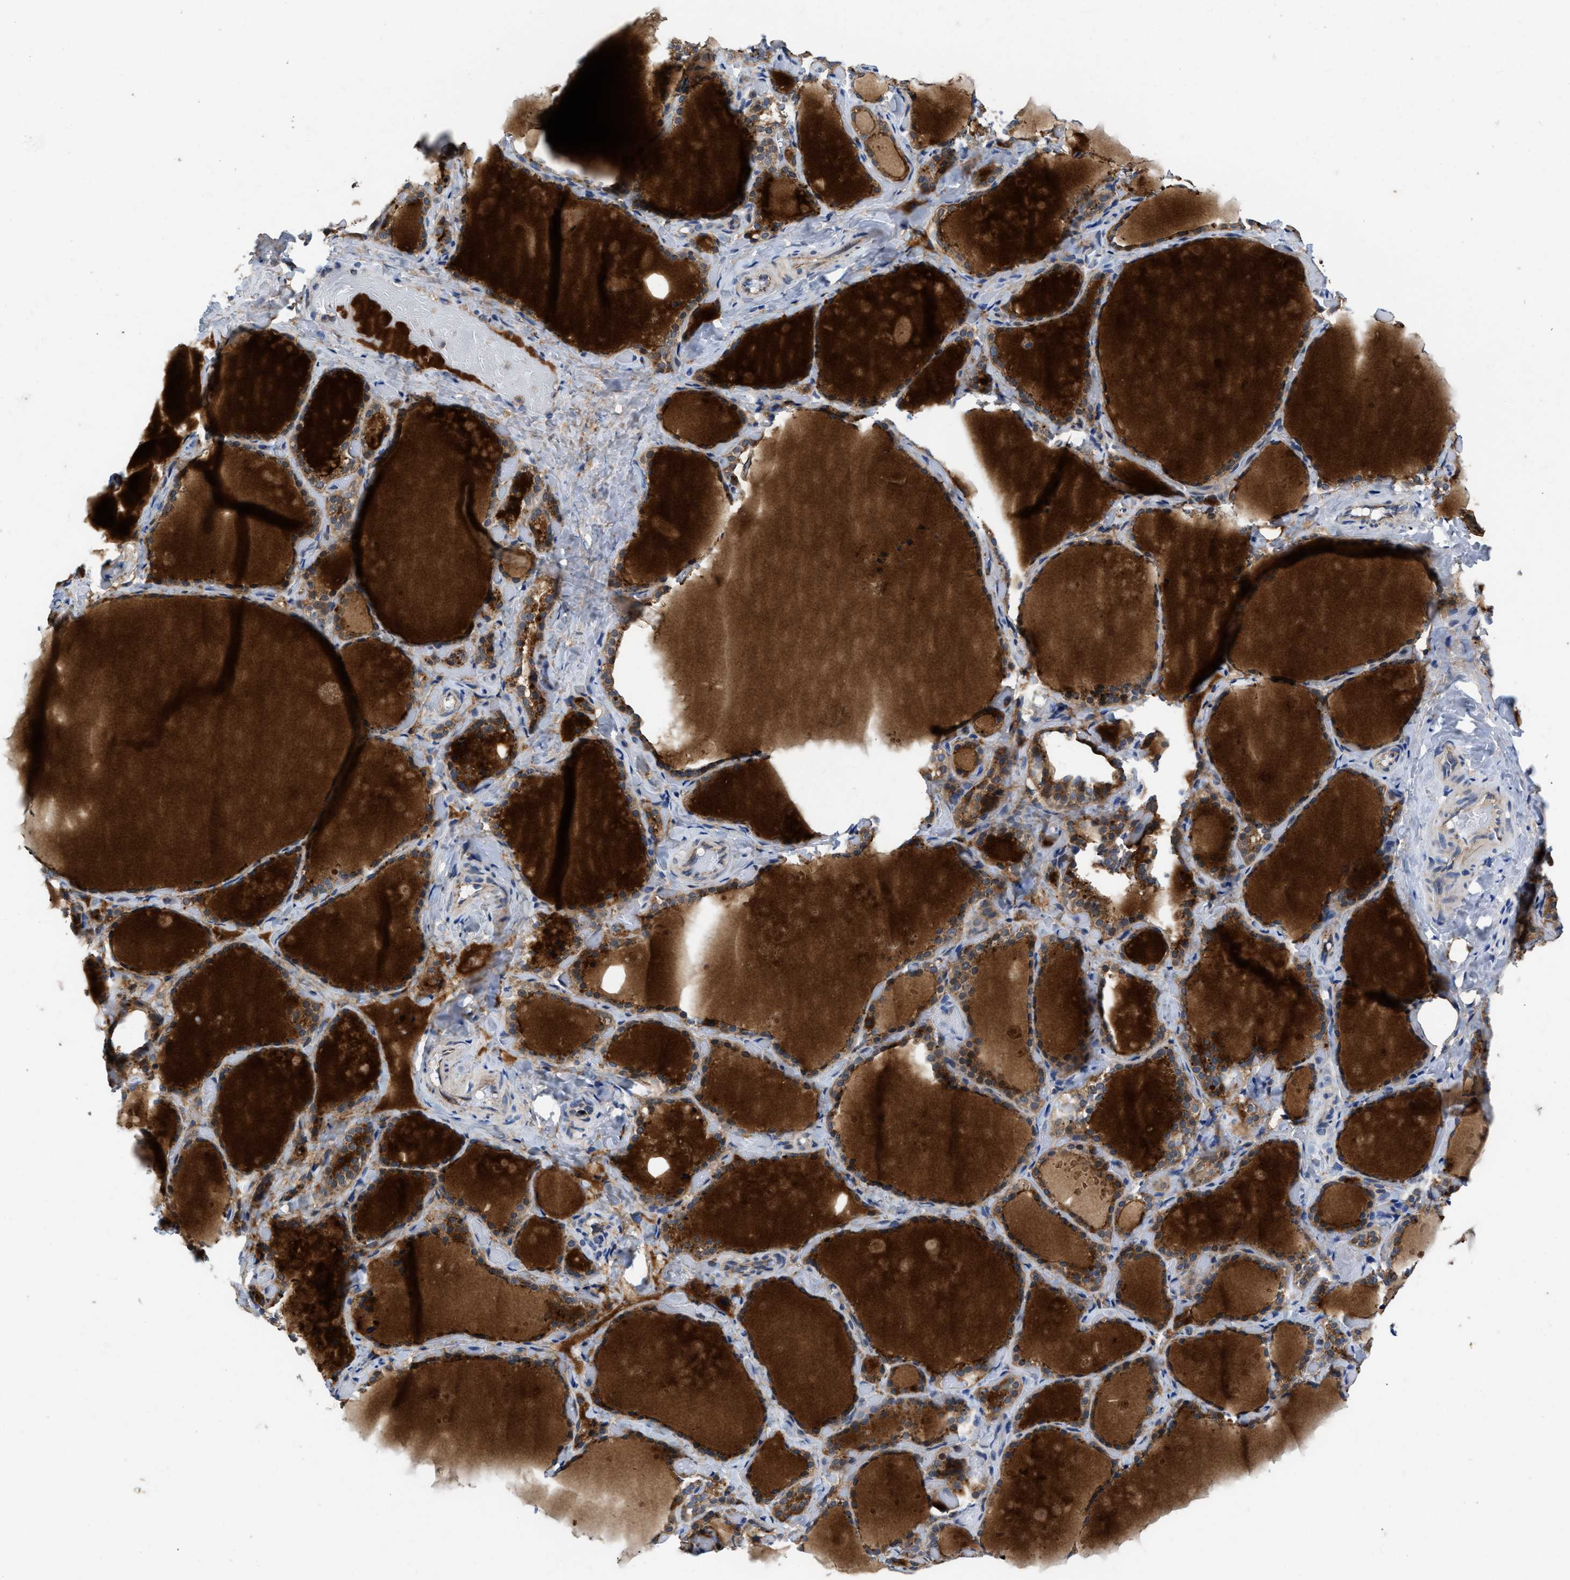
{"staining": {"intensity": "moderate", "quantity": ">75%", "location": "cytoplasmic/membranous"}, "tissue": "thyroid gland", "cell_type": "Glandular cells", "image_type": "normal", "snomed": [{"axis": "morphology", "description": "Normal tissue, NOS"}, {"axis": "topography", "description": "Thyroid gland"}], "caption": "There is medium levels of moderate cytoplasmic/membranous positivity in glandular cells of unremarkable thyroid gland, as demonstrated by immunohistochemical staining (brown color).", "gene": "ENPP4", "patient": {"sex": "female", "age": 44}}